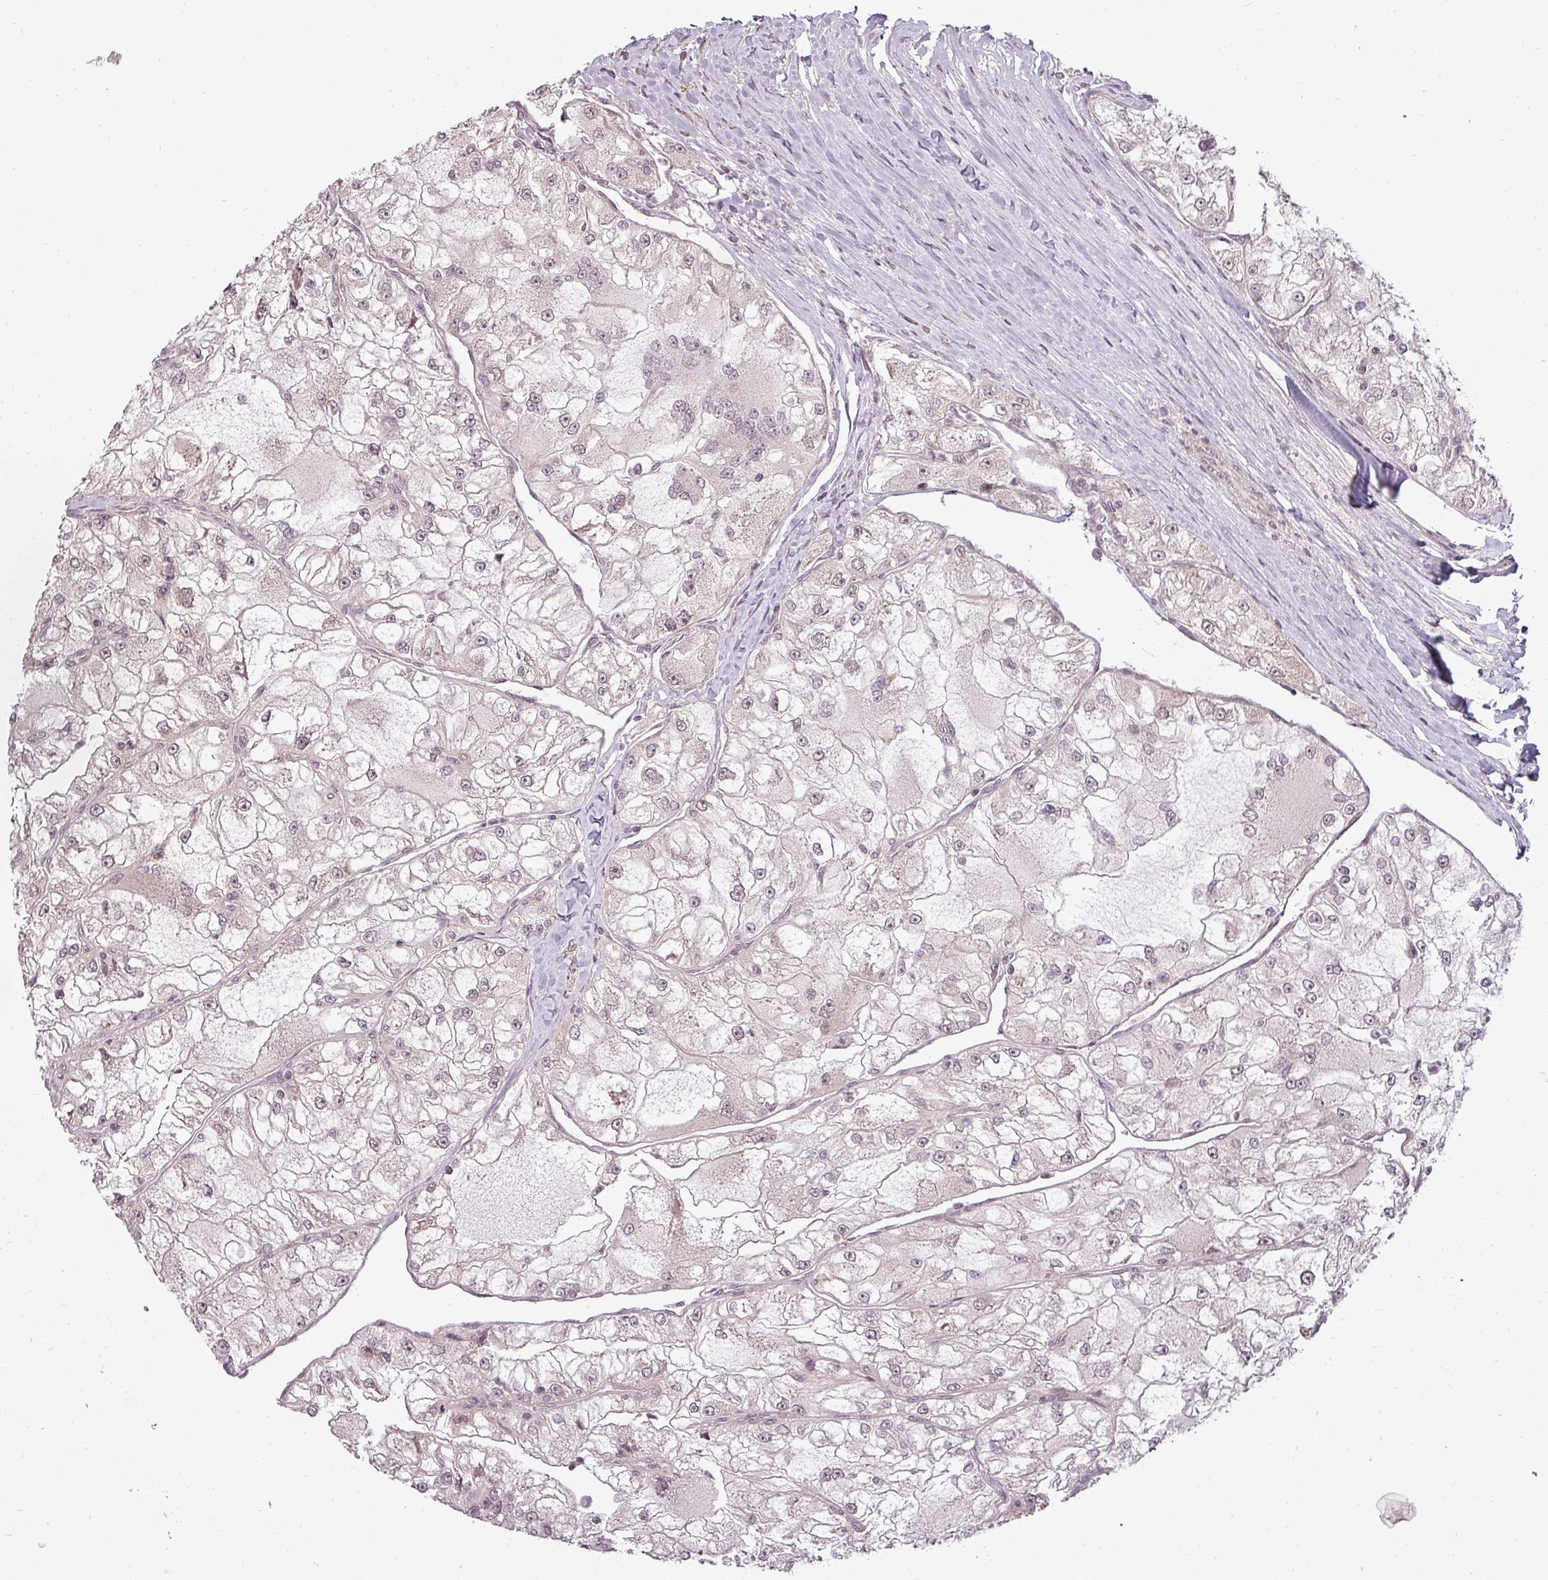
{"staining": {"intensity": "negative", "quantity": "none", "location": "none"}, "tissue": "renal cancer", "cell_type": "Tumor cells", "image_type": "cancer", "snomed": [{"axis": "morphology", "description": "Adenocarcinoma, NOS"}, {"axis": "topography", "description": "Kidney"}], "caption": "A micrograph of human renal cancer (adenocarcinoma) is negative for staining in tumor cells. The staining was performed using DAB (3,3'-diaminobenzidine) to visualize the protein expression in brown, while the nuclei were stained in blue with hematoxylin (Magnification: 20x).", "gene": "CLIC1", "patient": {"sex": "female", "age": 72}}